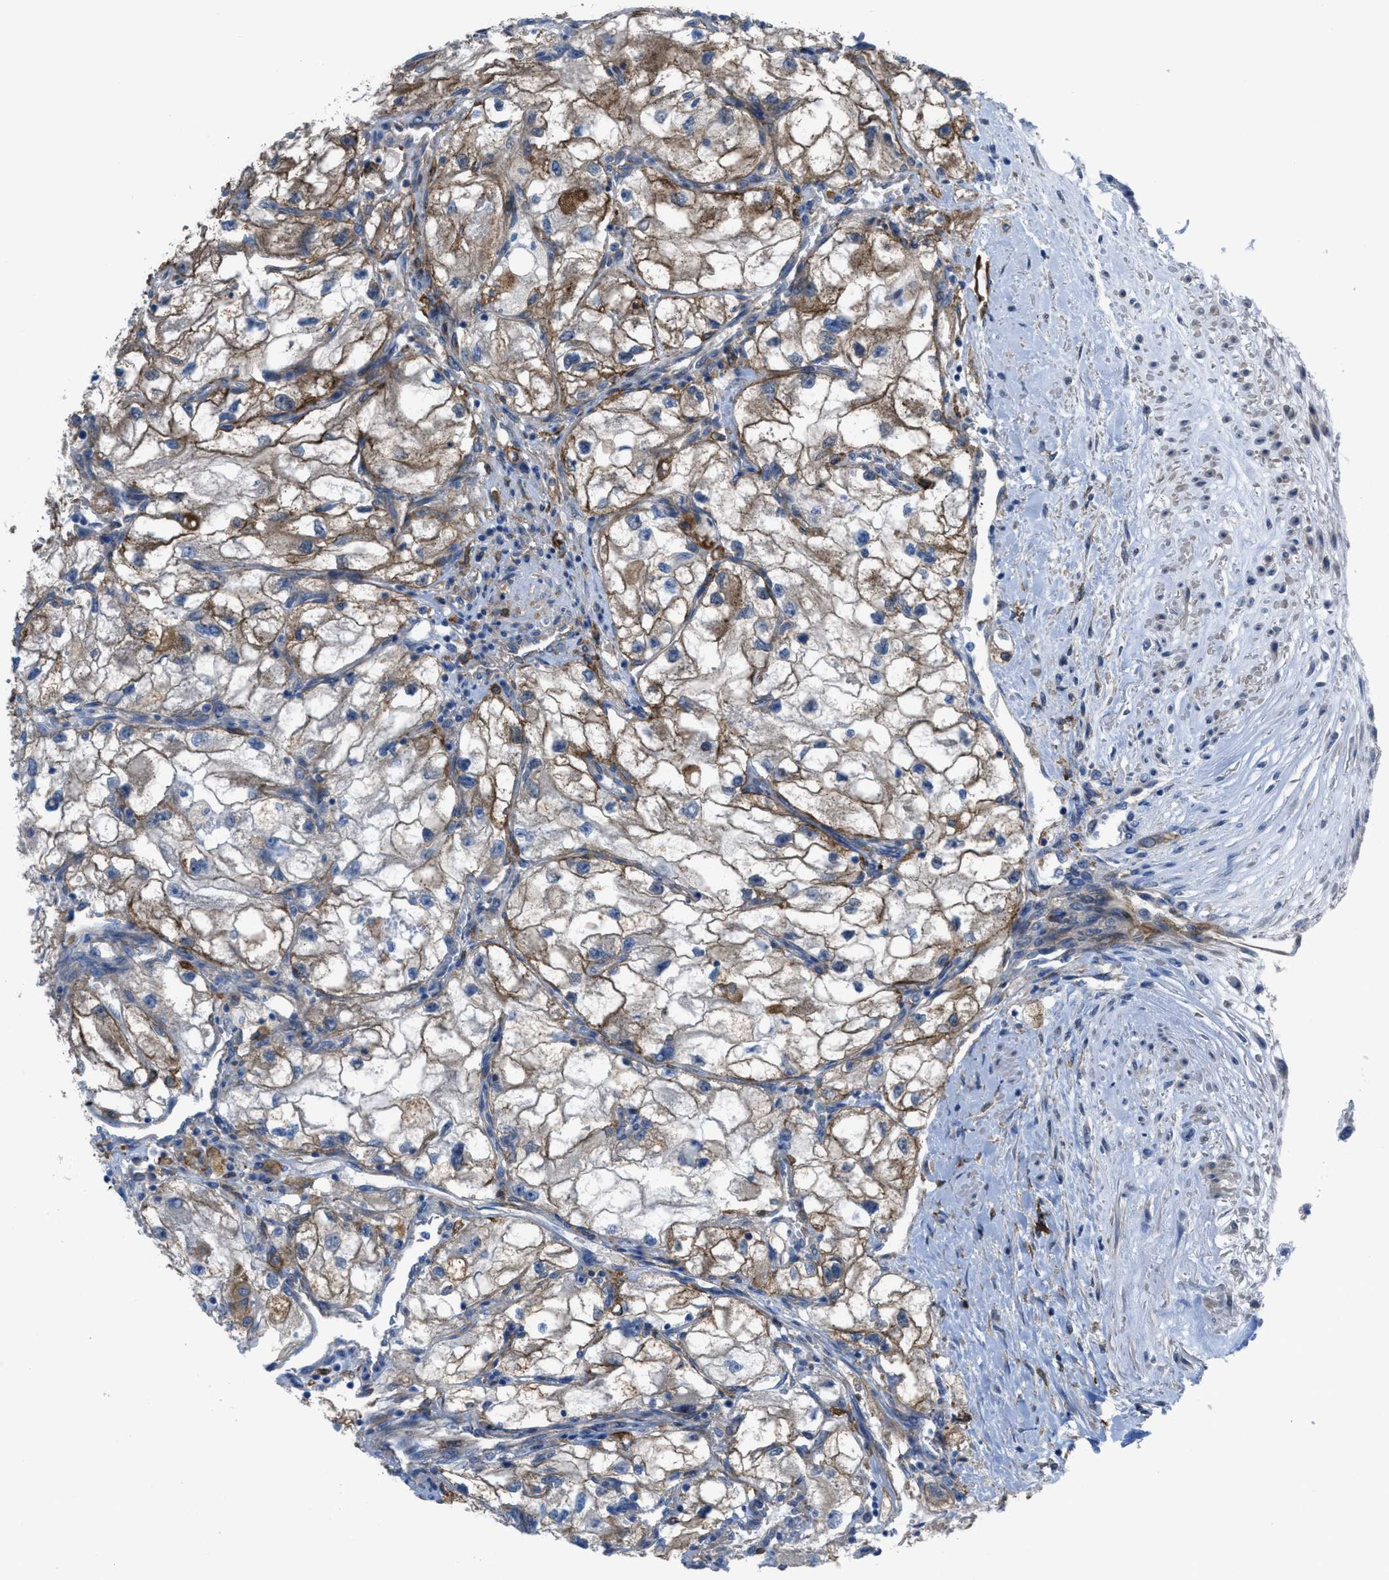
{"staining": {"intensity": "moderate", "quantity": ">75%", "location": "cytoplasmic/membranous"}, "tissue": "renal cancer", "cell_type": "Tumor cells", "image_type": "cancer", "snomed": [{"axis": "morphology", "description": "Adenocarcinoma, NOS"}, {"axis": "topography", "description": "Kidney"}], "caption": "IHC photomicrograph of neoplastic tissue: human renal cancer stained using immunohistochemistry shows medium levels of moderate protein expression localized specifically in the cytoplasmic/membranous of tumor cells, appearing as a cytoplasmic/membranous brown color.", "gene": "EGFR", "patient": {"sex": "female", "age": 70}}